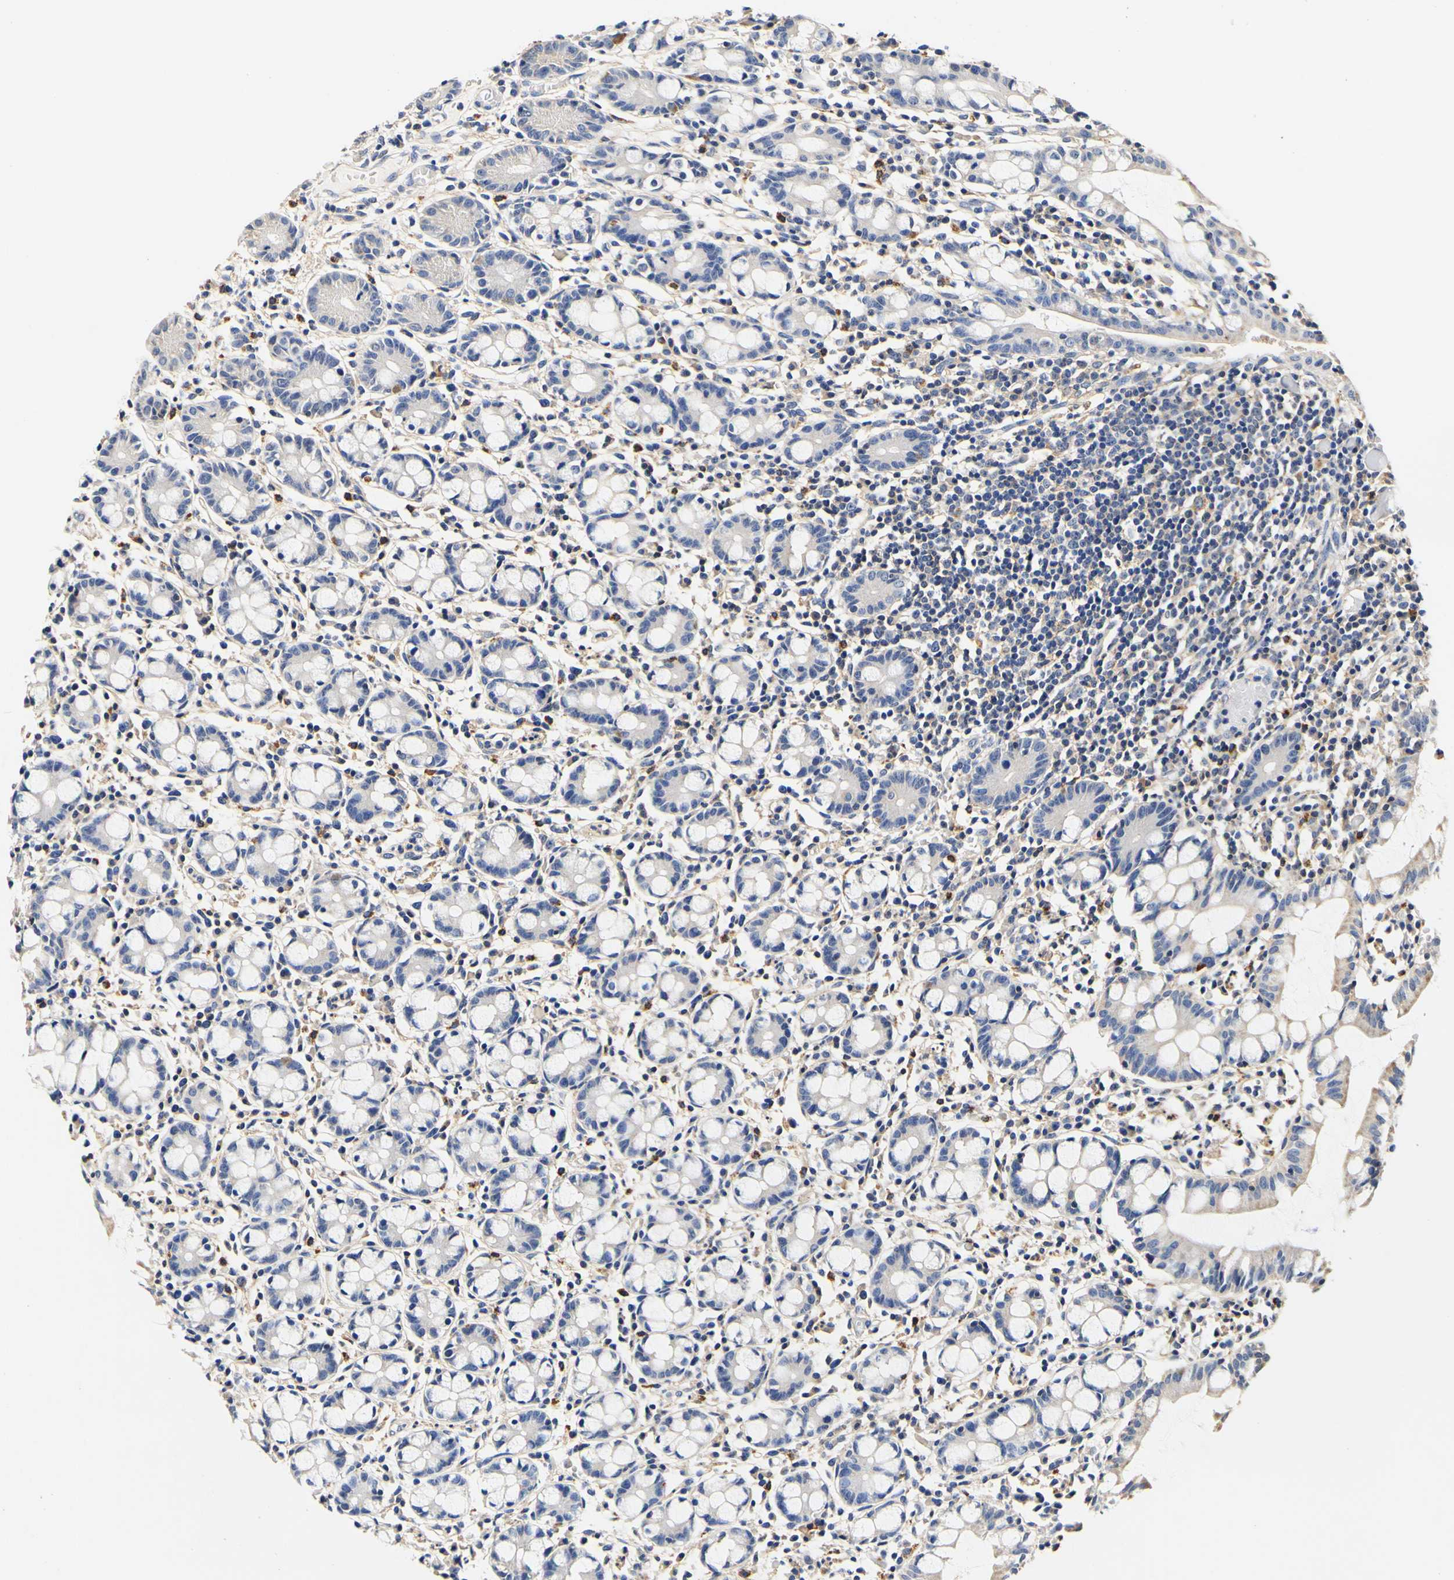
{"staining": {"intensity": "moderate", "quantity": "25%-75%", "location": "cytoplasmic/membranous"}, "tissue": "small intestine", "cell_type": "Glandular cells", "image_type": "normal", "snomed": [{"axis": "morphology", "description": "Normal tissue, NOS"}, {"axis": "morphology", "description": "Cystadenocarcinoma, serous, Metastatic site"}, {"axis": "topography", "description": "Small intestine"}], "caption": "A histopathology image showing moderate cytoplasmic/membranous expression in about 25%-75% of glandular cells in unremarkable small intestine, as visualized by brown immunohistochemical staining.", "gene": "CAMK4", "patient": {"sex": "female", "age": 61}}